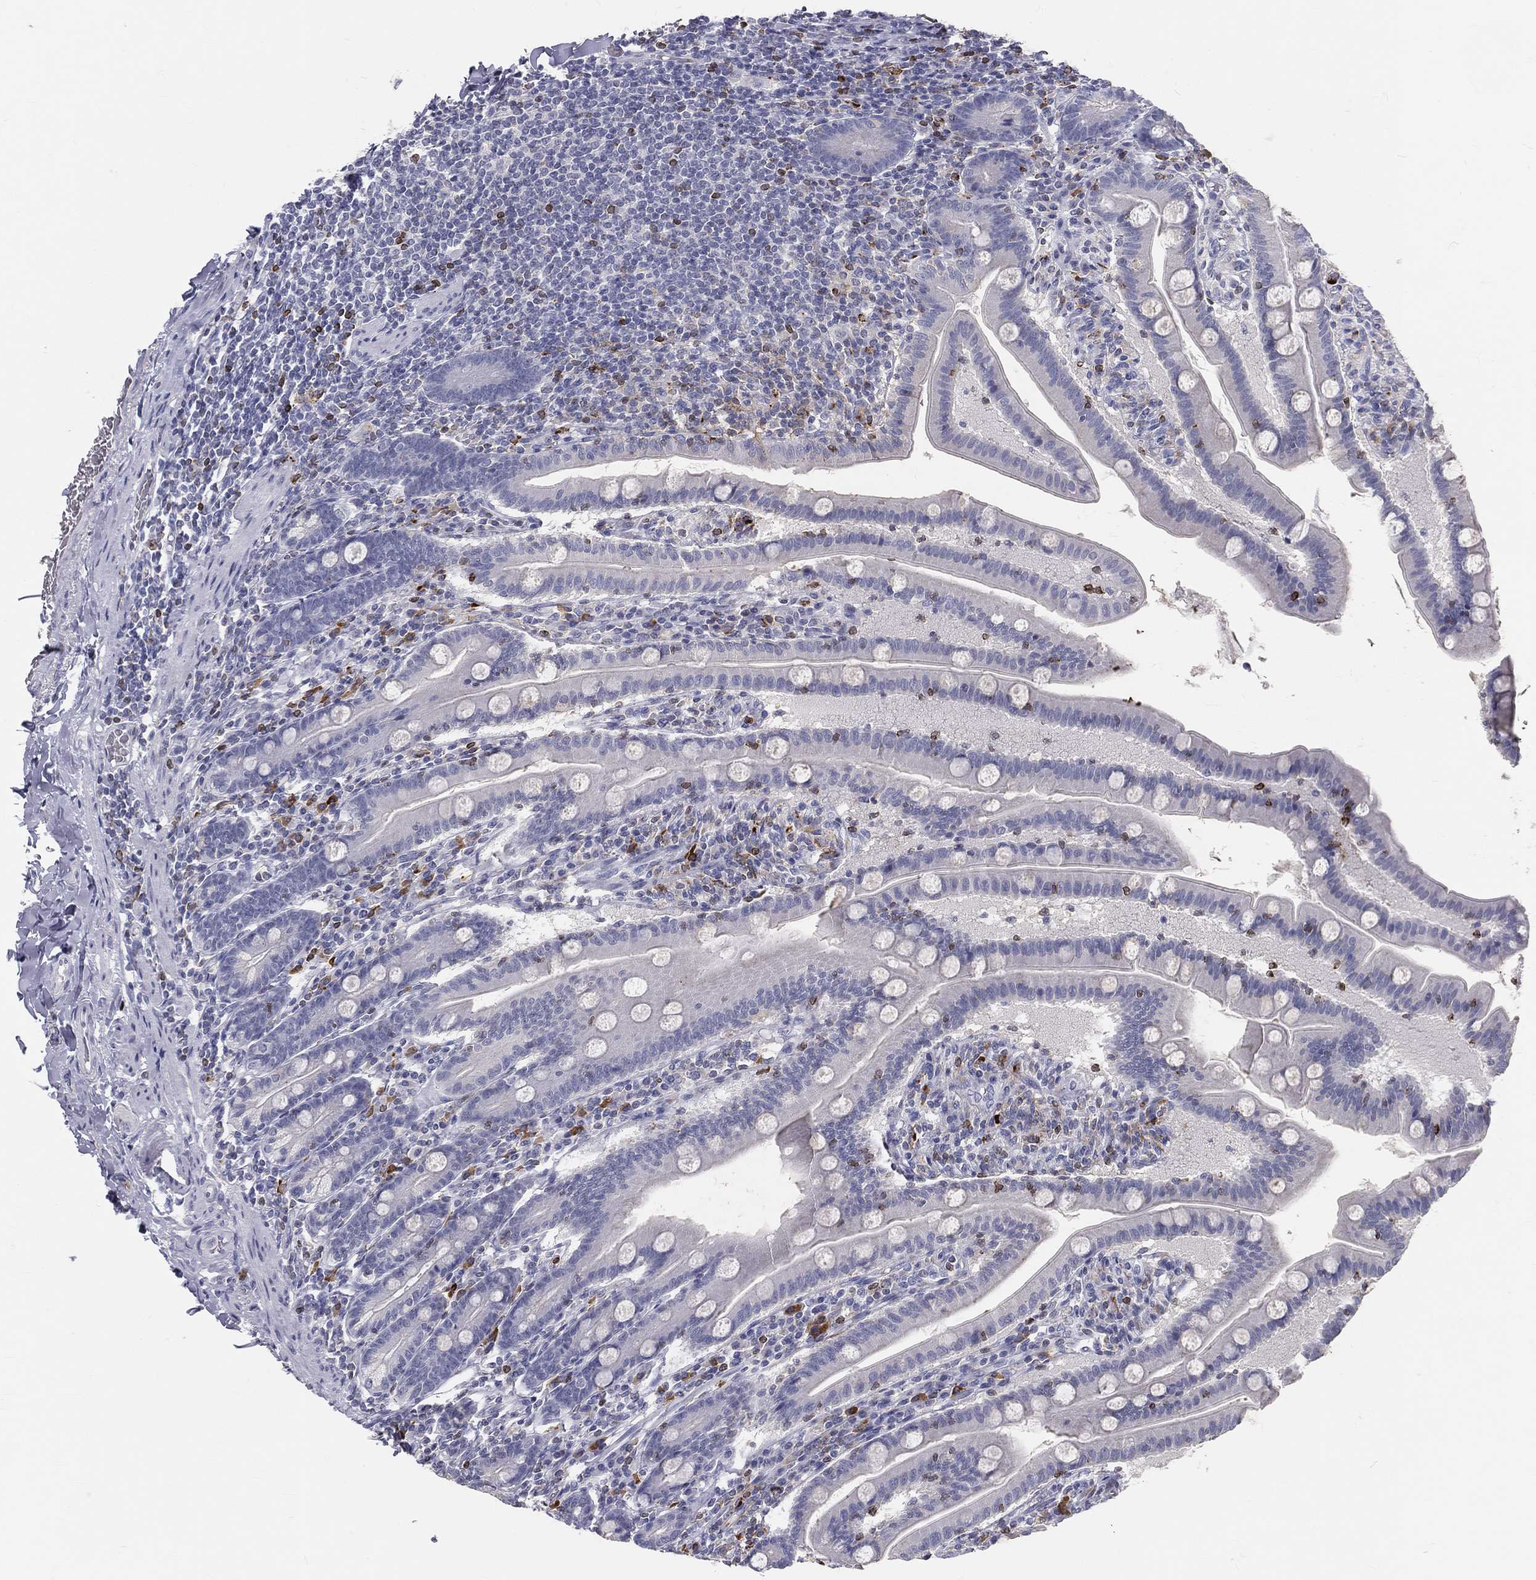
{"staining": {"intensity": "negative", "quantity": "none", "location": "none"}, "tissue": "small intestine", "cell_type": "Glandular cells", "image_type": "normal", "snomed": [{"axis": "morphology", "description": "Normal tissue, NOS"}, {"axis": "topography", "description": "Small intestine"}], "caption": "A high-resolution histopathology image shows immunohistochemistry (IHC) staining of normal small intestine, which reveals no significant staining in glandular cells.", "gene": "CTSW", "patient": {"sex": "male", "age": 66}}